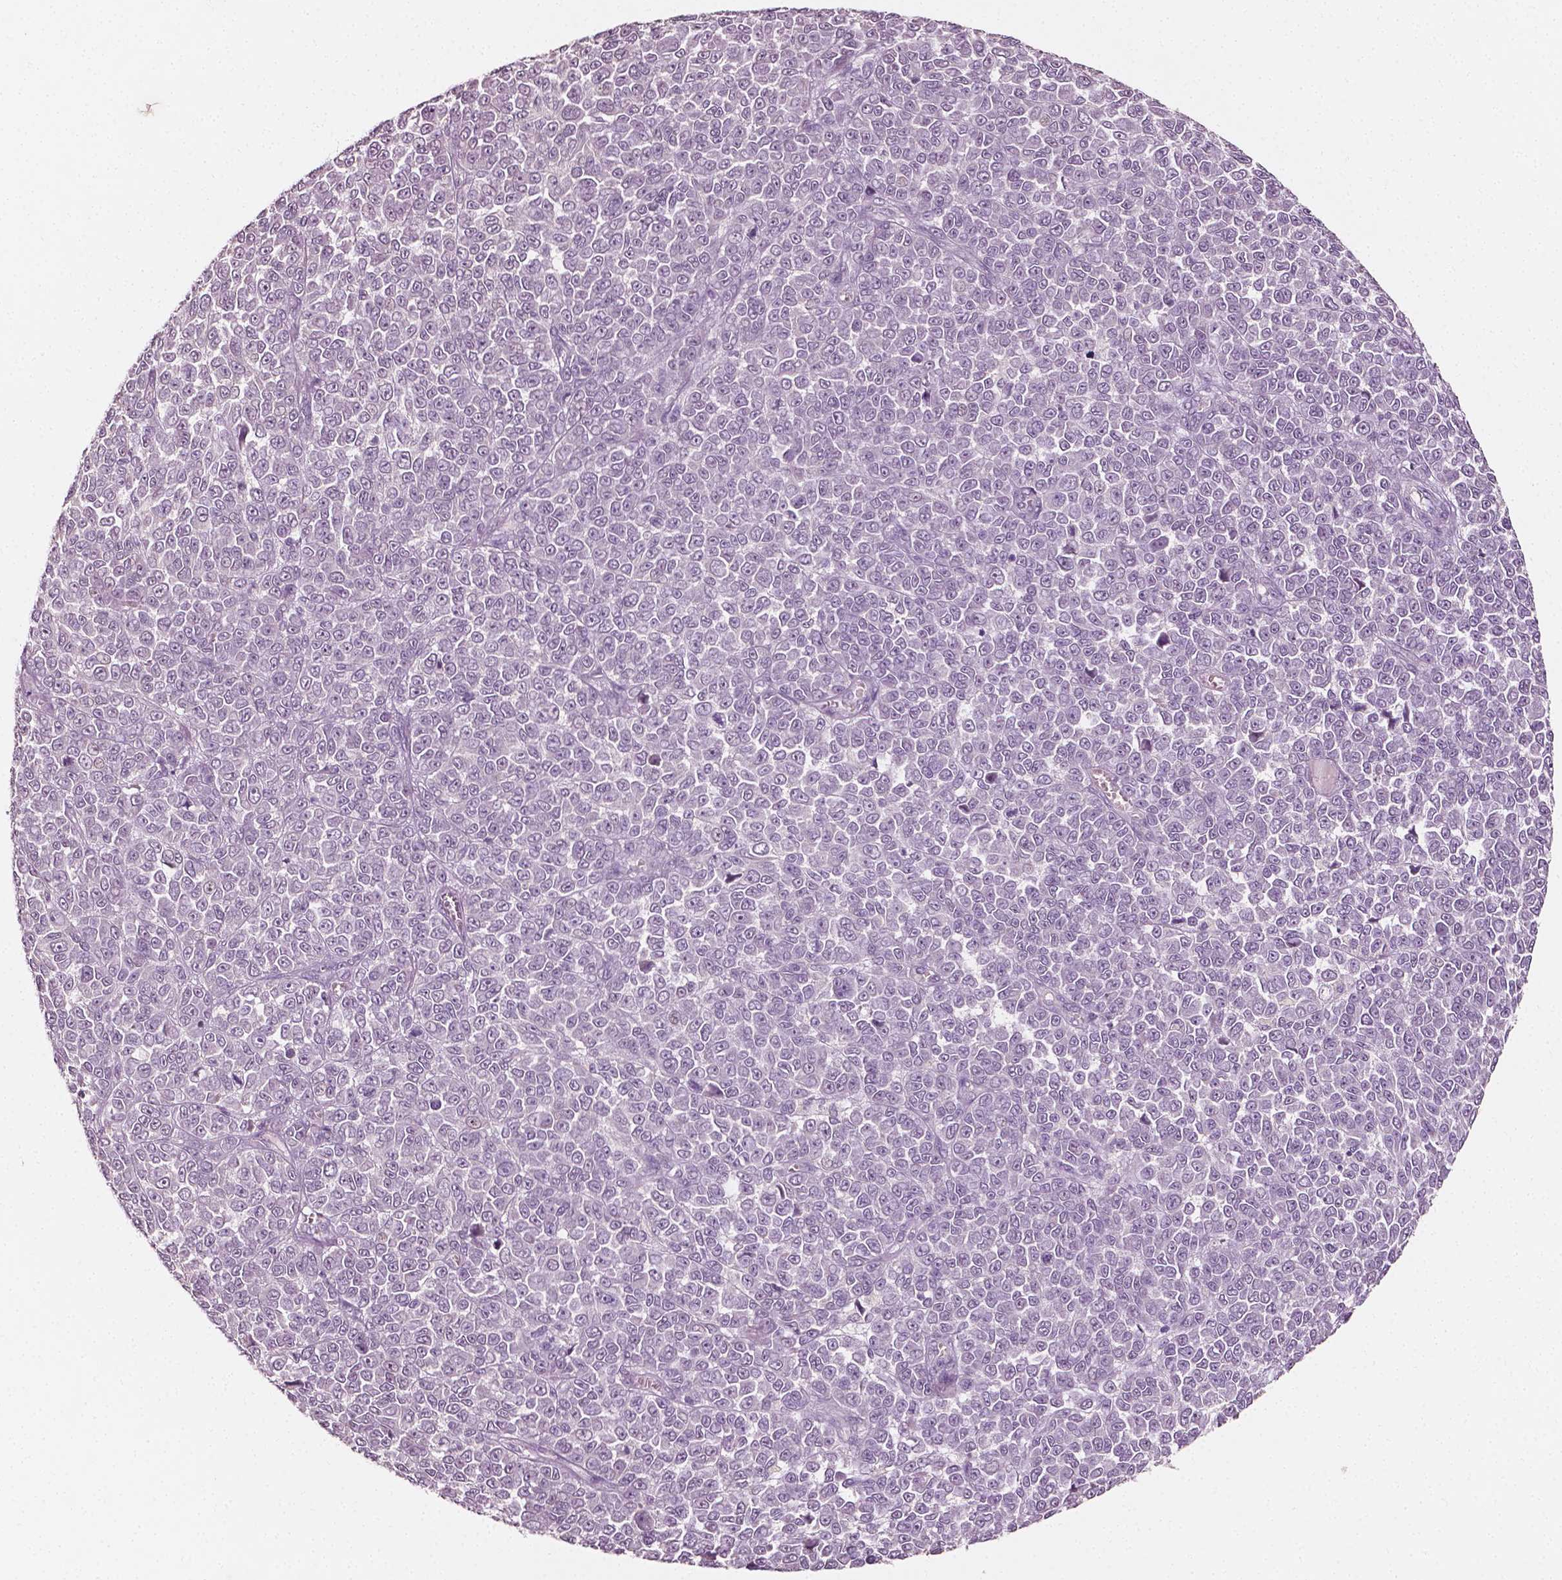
{"staining": {"intensity": "negative", "quantity": "none", "location": "none"}, "tissue": "melanoma", "cell_type": "Tumor cells", "image_type": "cancer", "snomed": [{"axis": "morphology", "description": "Malignant melanoma, NOS"}, {"axis": "topography", "description": "Skin"}], "caption": "IHC of human malignant melanoma reveals no expression in tumor cells. (Stains: DAB immunohistochemistry with hematoxylin counter stain, Microscopy: brightfield microscopy at high magnification).", "gene": "PLA2R1", "patient": {"sex": "female", "age": 95}}